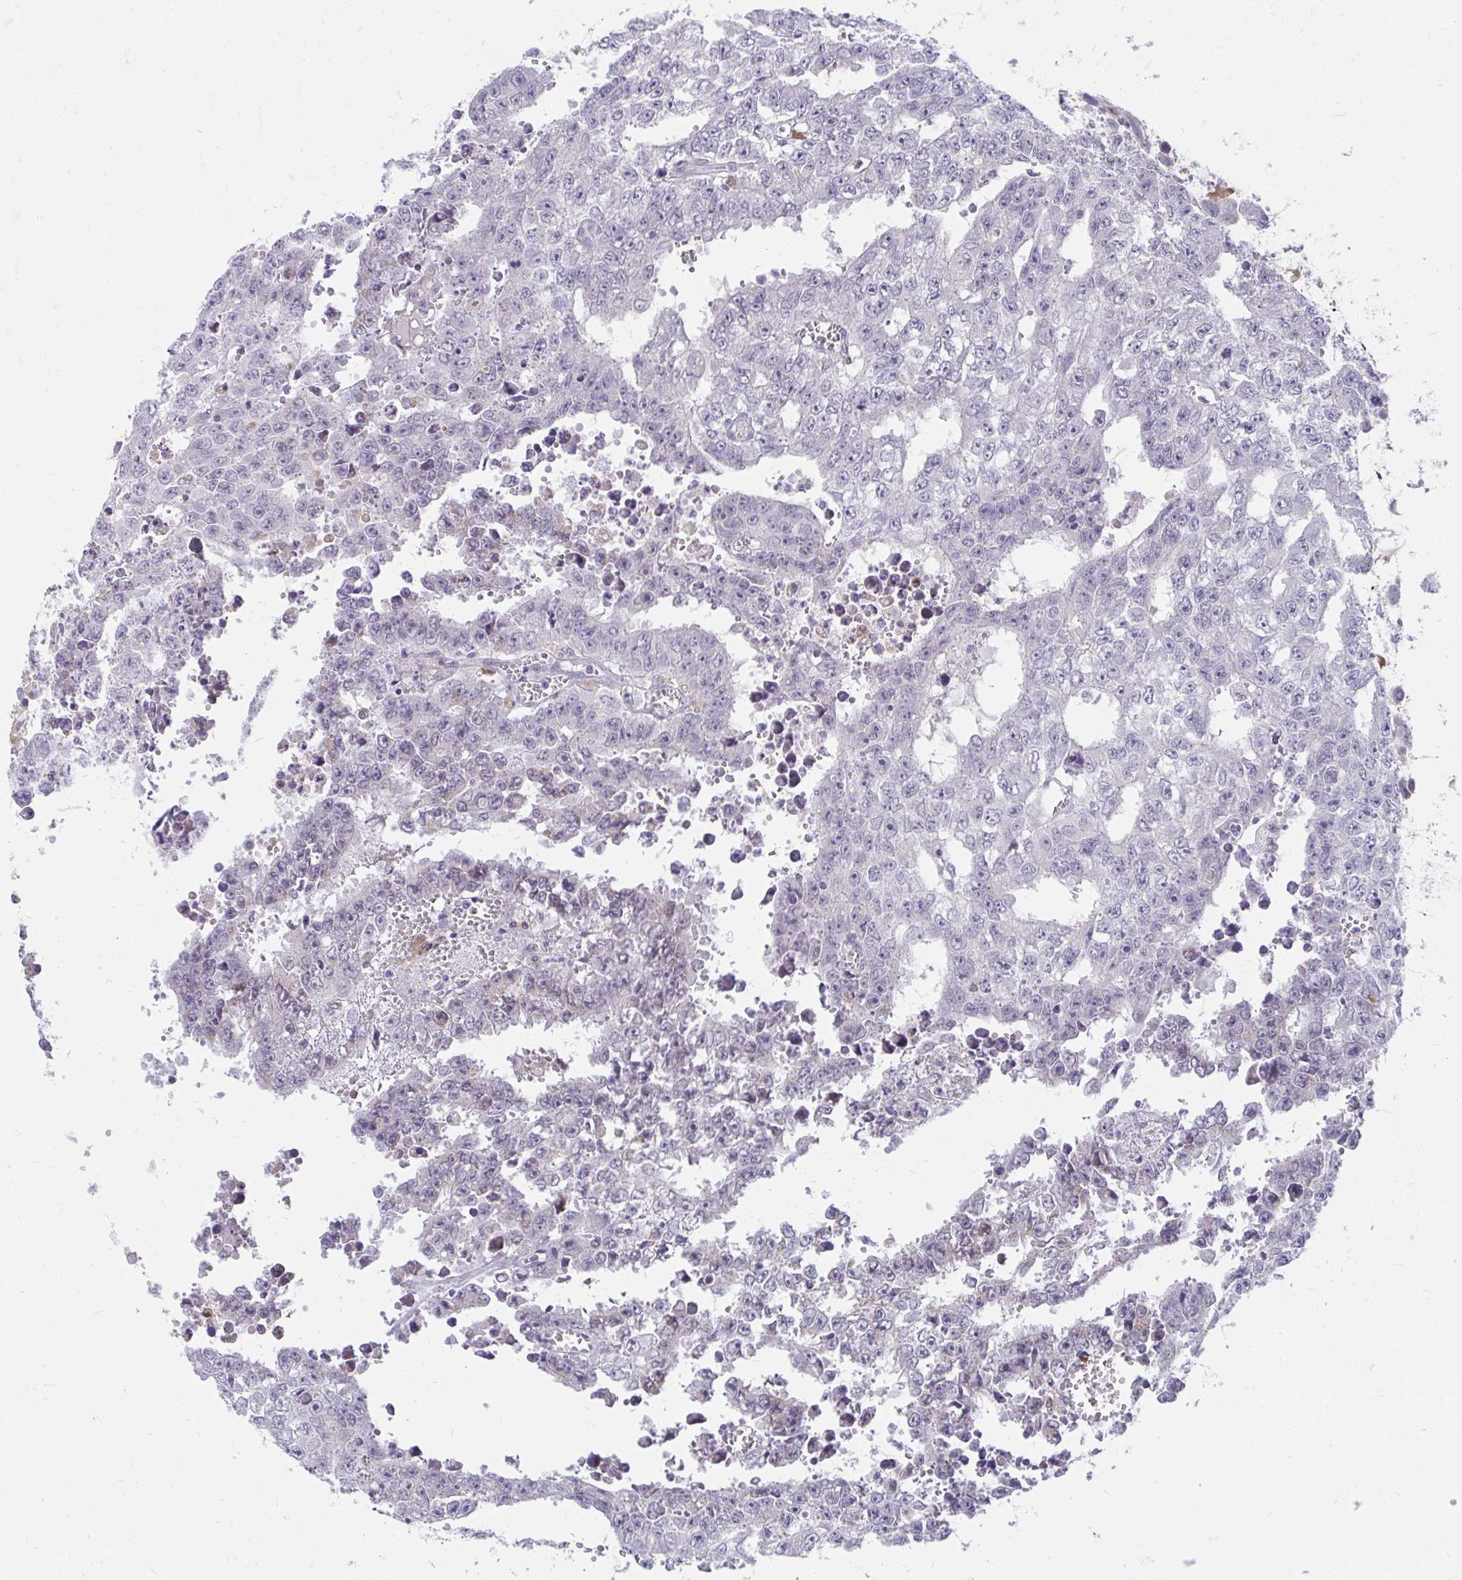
{"staining": {"intensity": "negative", "quantity": "none", "location": "none"}, "tissue": "testis cancer", "cell_type": "Tumor cells", "image_type": "cancer", "snomed": [{"axis": "morphology", "description": "Carcinoma, Embryonal, NOS"}, {"axis": "morphology", "description": "Teratoma, malignant, NOS"}, {"axis": "topography", "description": "Testis"}], "caption": "Embryonal carcinoma (testis) stained for a protein using IHC displays no positivity tumor cells.", "gene": "SLAMF7", "patient": {"sex": "male", "age": 24}}